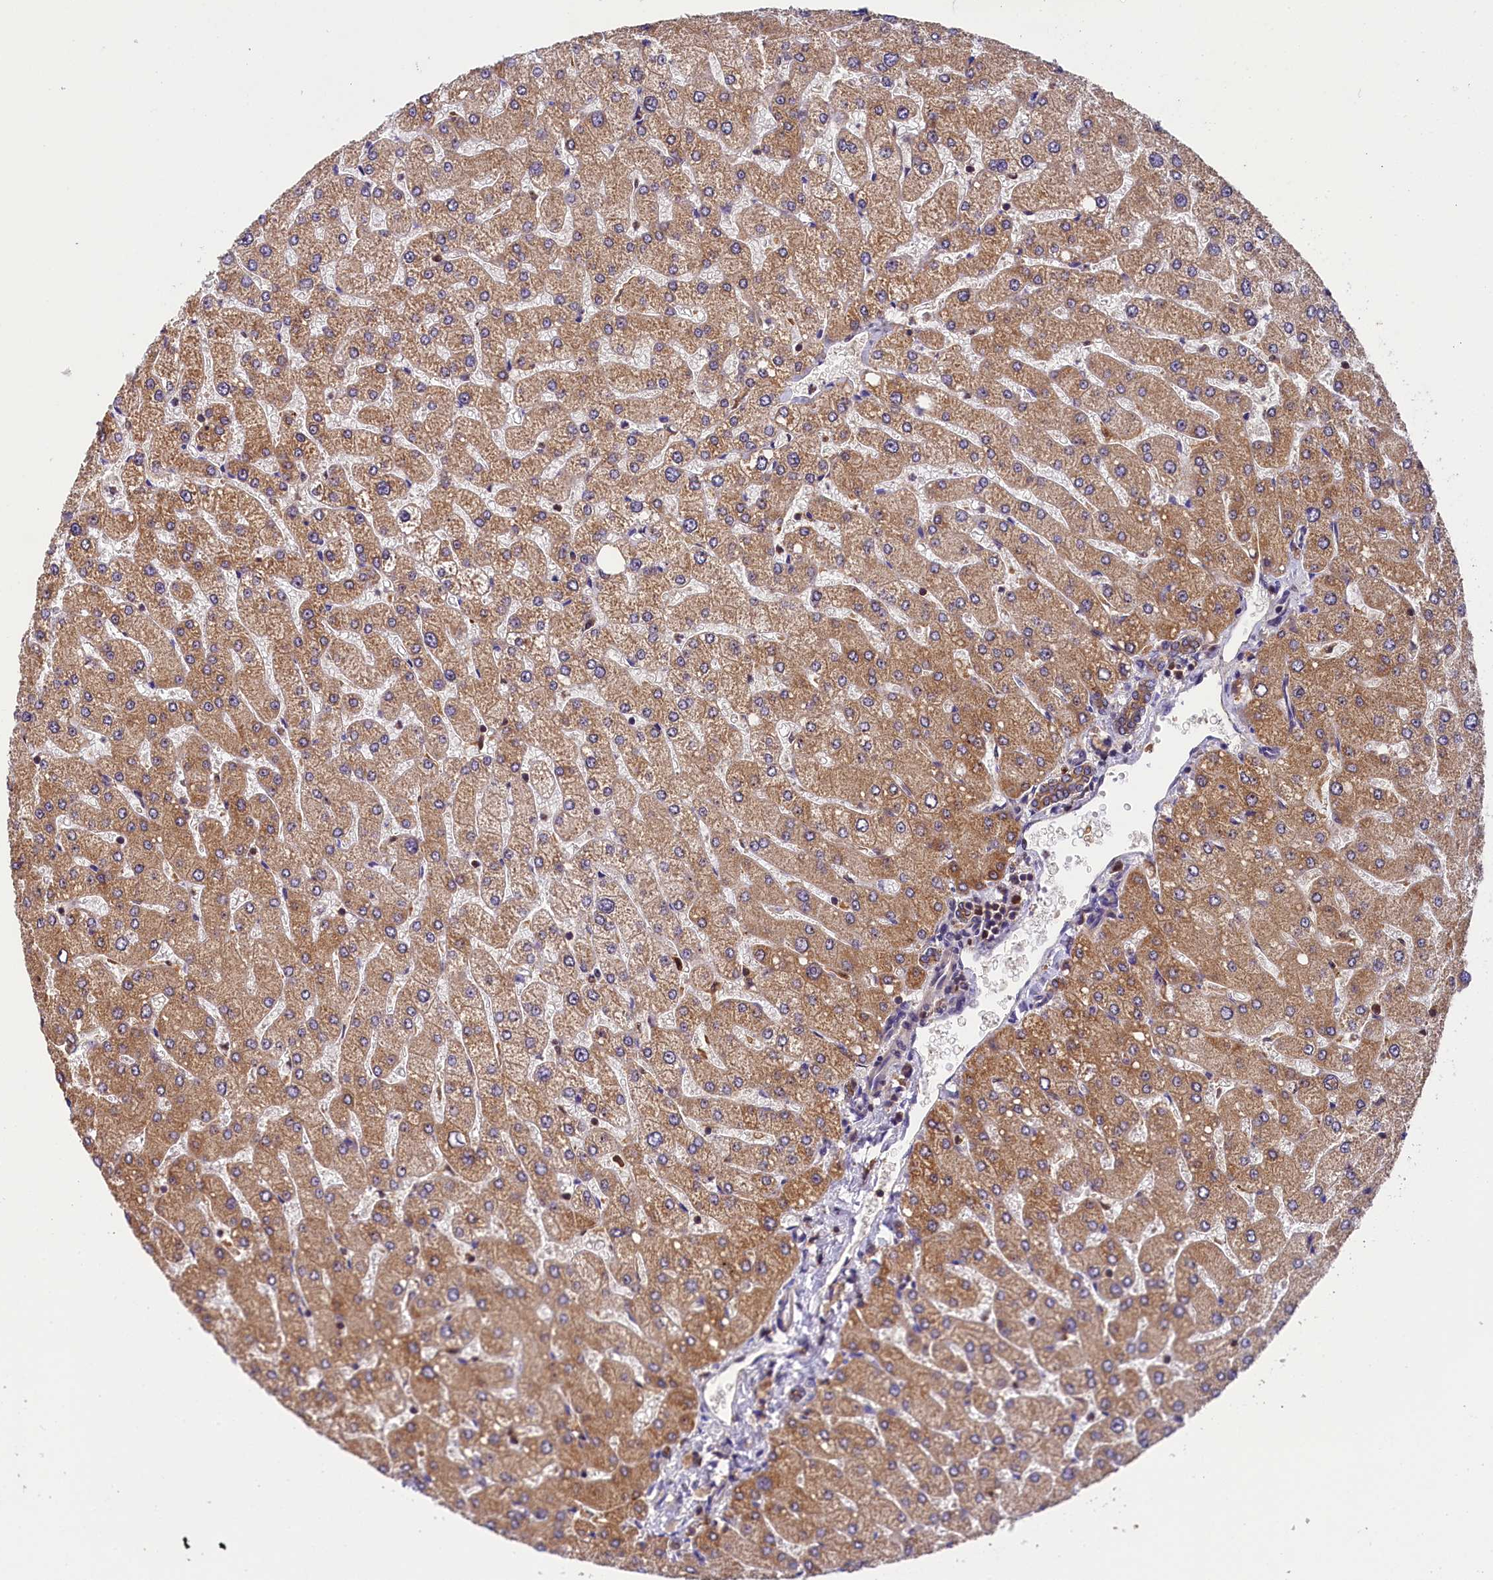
{"staining": {"intensity": "moderate", "quantity": ">75%", "location": "cytoplasmic/membranous"}, "tissue": "liver", "cell_type": "Cholangiocytes", "image_type": "normal", "snomed": [{"axis": "morphology", "description": "Normal tissue, NOS"}, {"axis": "topography", "description": "Liver"}], "caption": "Cholangiocytes reveal medium levels of moderate cytoplasmic/membranous positivity in about >75% of cells in benign liver.", "gene": "EIF6", "patient": {"sex": "male", "age": 55}}